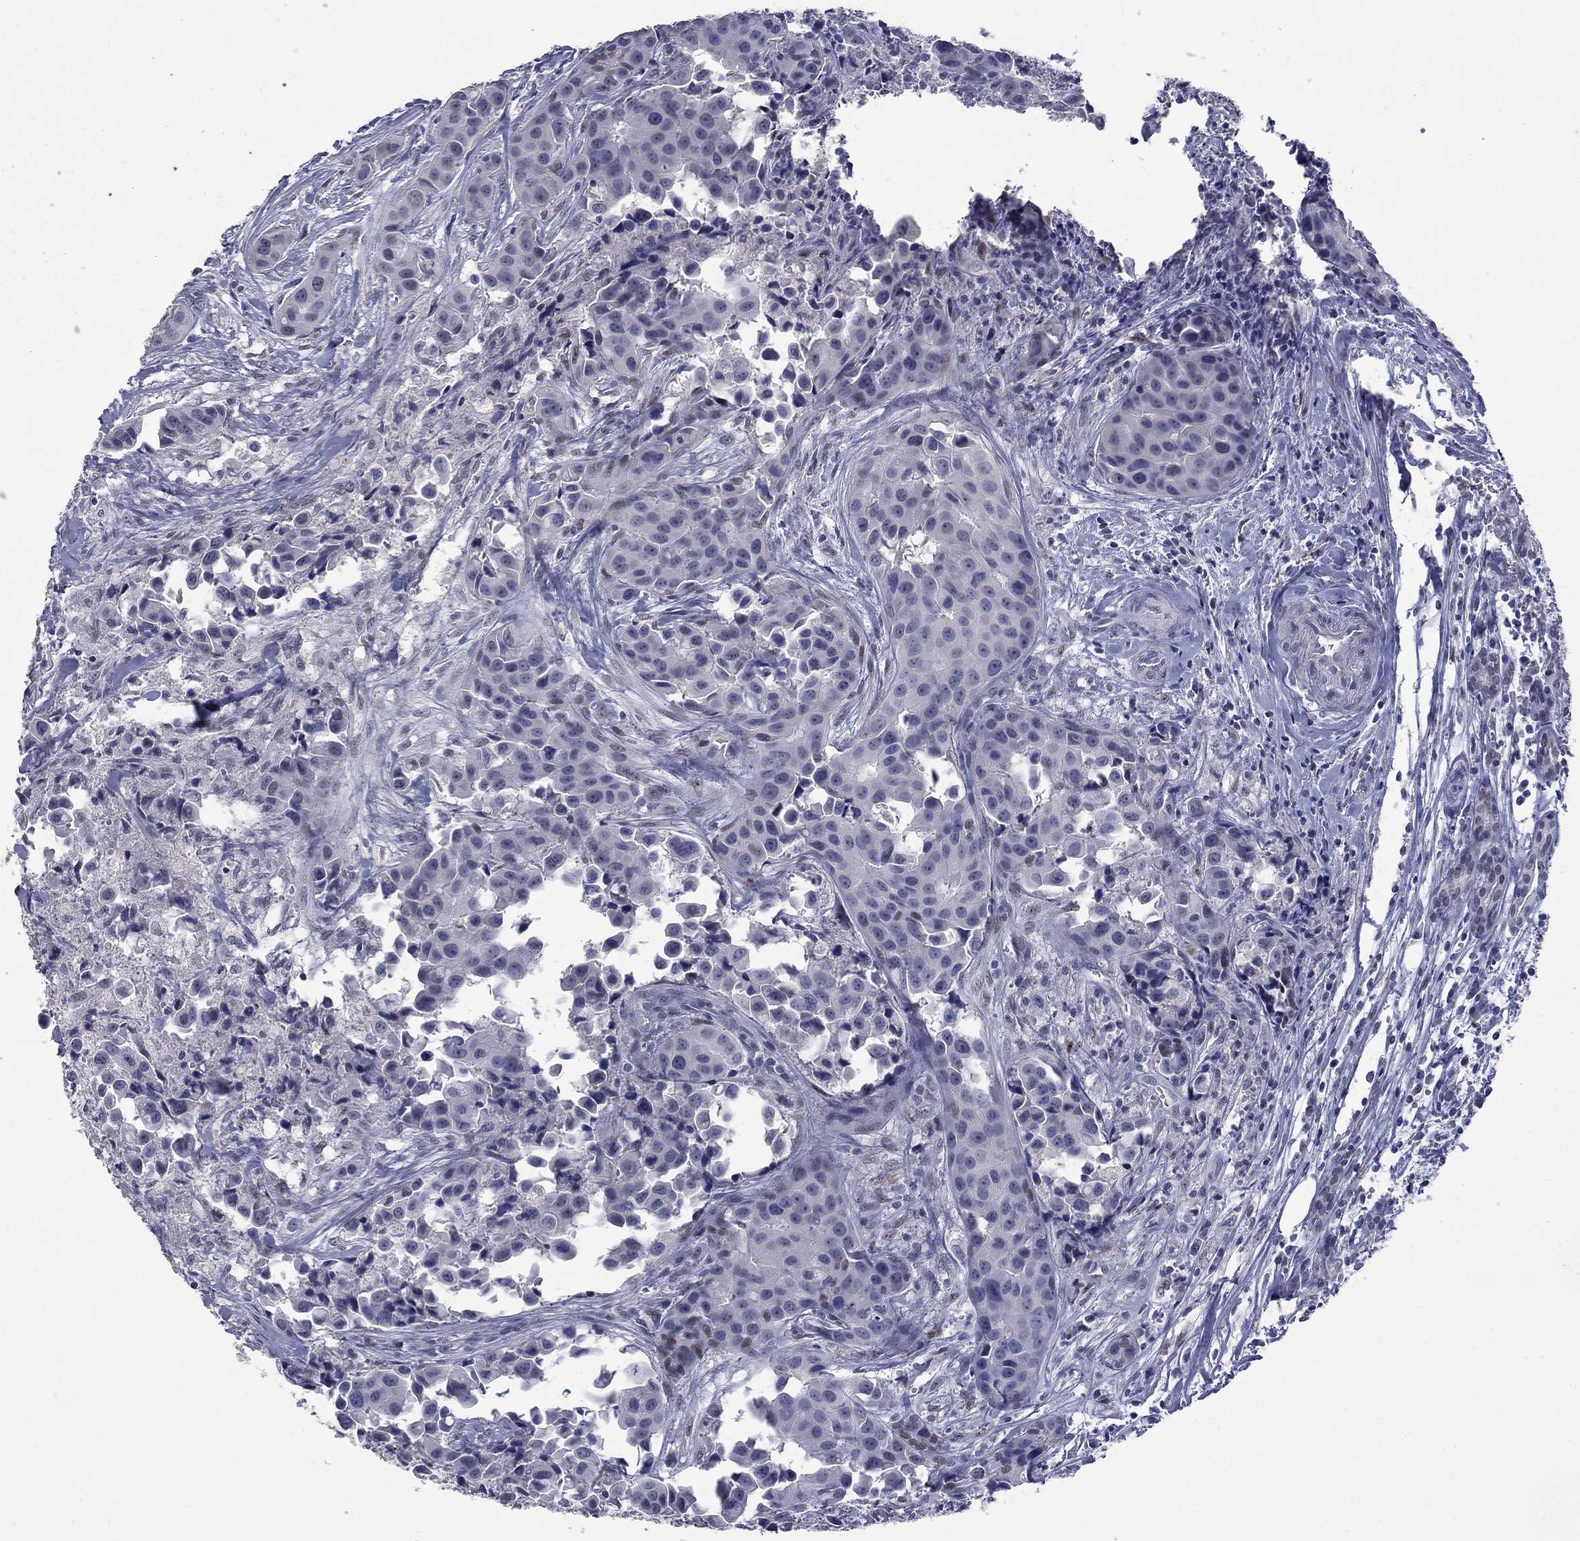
{"staining": {"intensity": "negative", "quantity": "none", "location": "none"}, "tissue": "head and neck cancer", "cell_type": "Tumor cells", "image_type": "cancer", "snomed": [{"axis": "morphology", "description": "Adenocarcinoma, NOS"}, {"axis": "topography", "description": "Head-Neck"}], "caption": "Photomicrograph shows no protein expression in tumor cells of head and neck cancer tissue.", "gene": "SLC51A", "patient": {"sex": "male", "age": 76}}